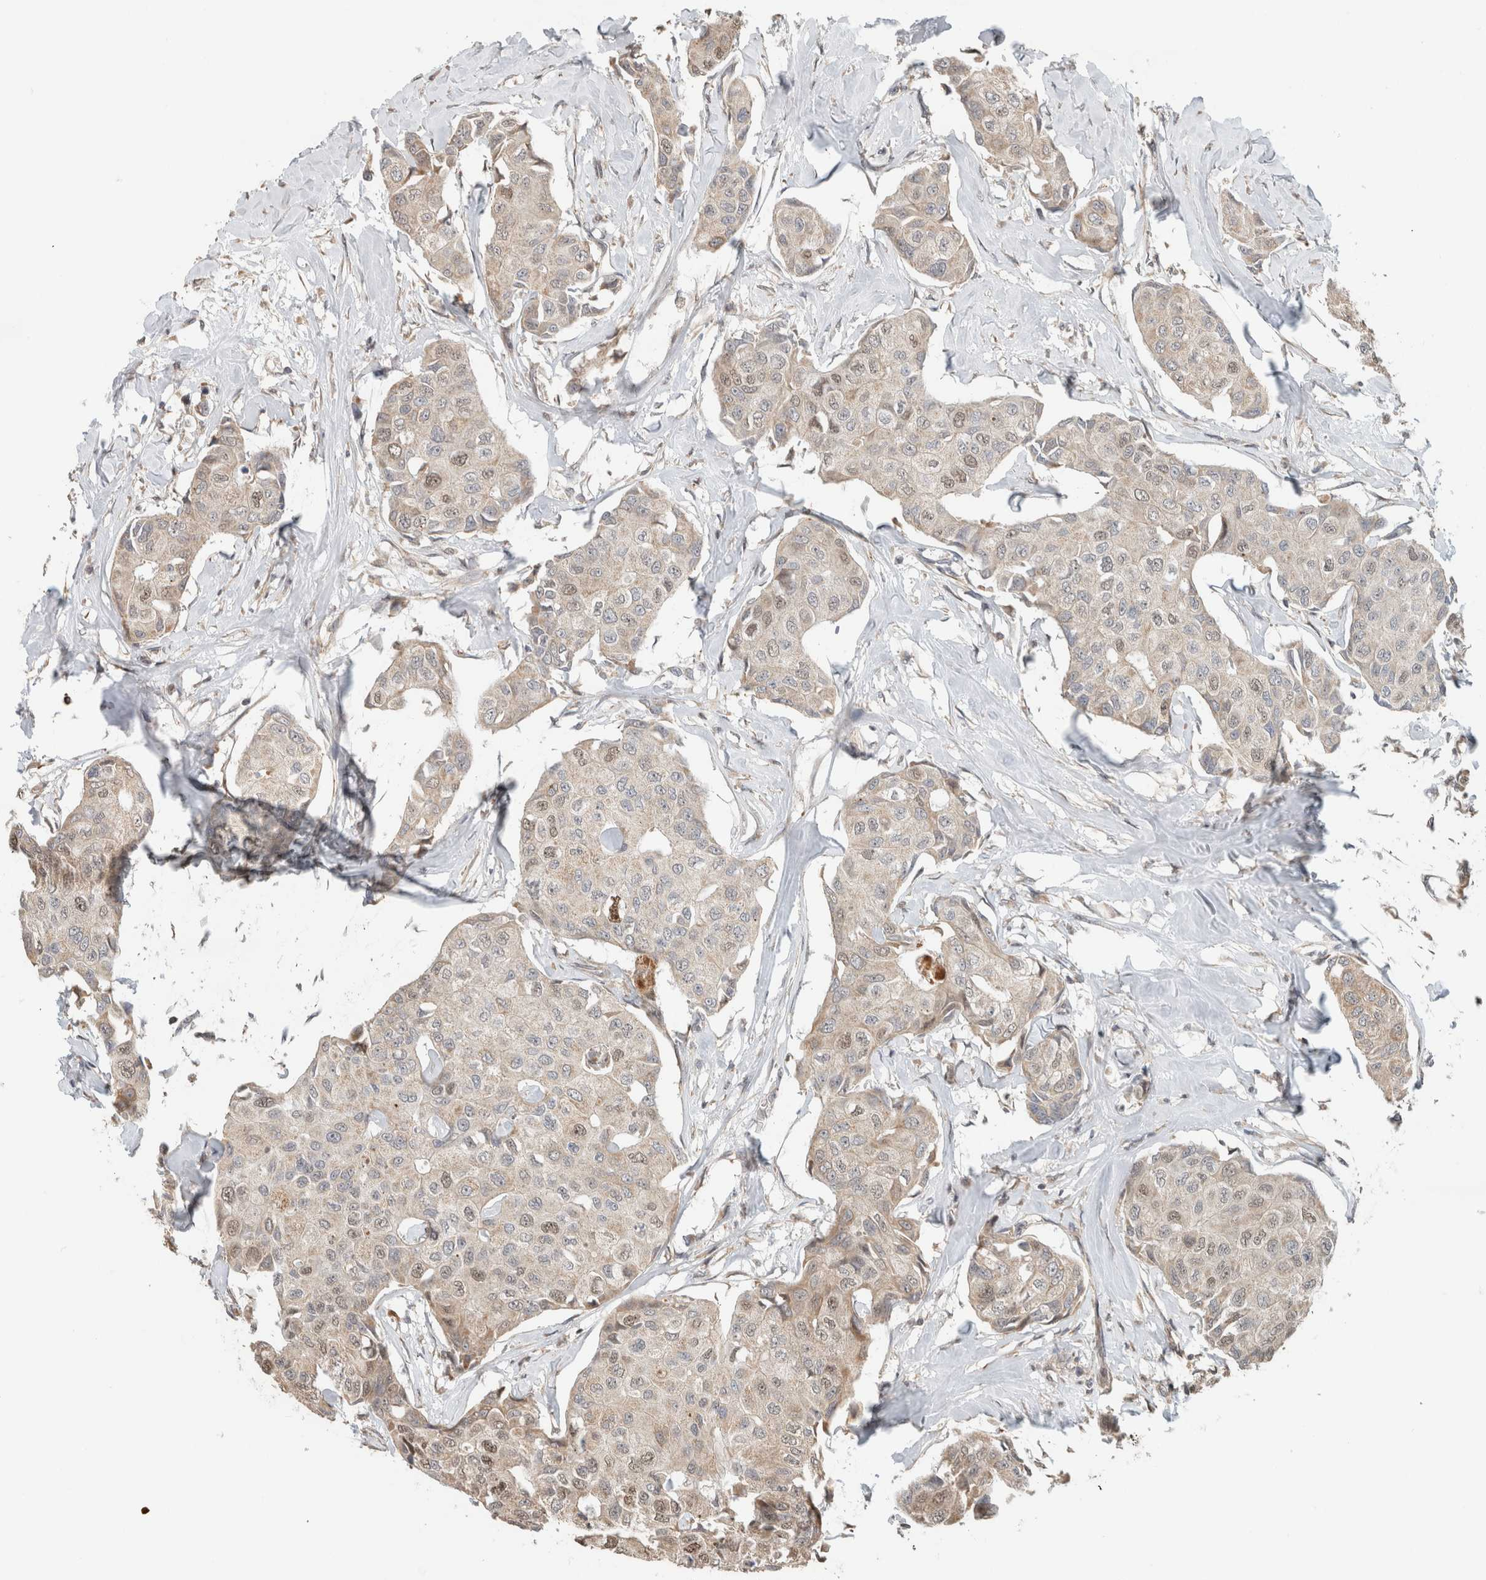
{"staining": {"intensity": "weak", "quantity": "<25%", "location": "cytoplasmic/membranous,nuclear"}, "tissue": "breast cancer", "cell_type": "Tumor cells", "image_type": "cancer", "snomed": [{"axis": "morphology", "description": "Duct carcinoma"}, {"axis": "topography", "description": "Breast"}], "caption": "The micrograph reveals no staining of tumor cells in breast intraductal carcinoma.", "gene": "GINS4", "patient": {"sex": "female", "age": 80}}